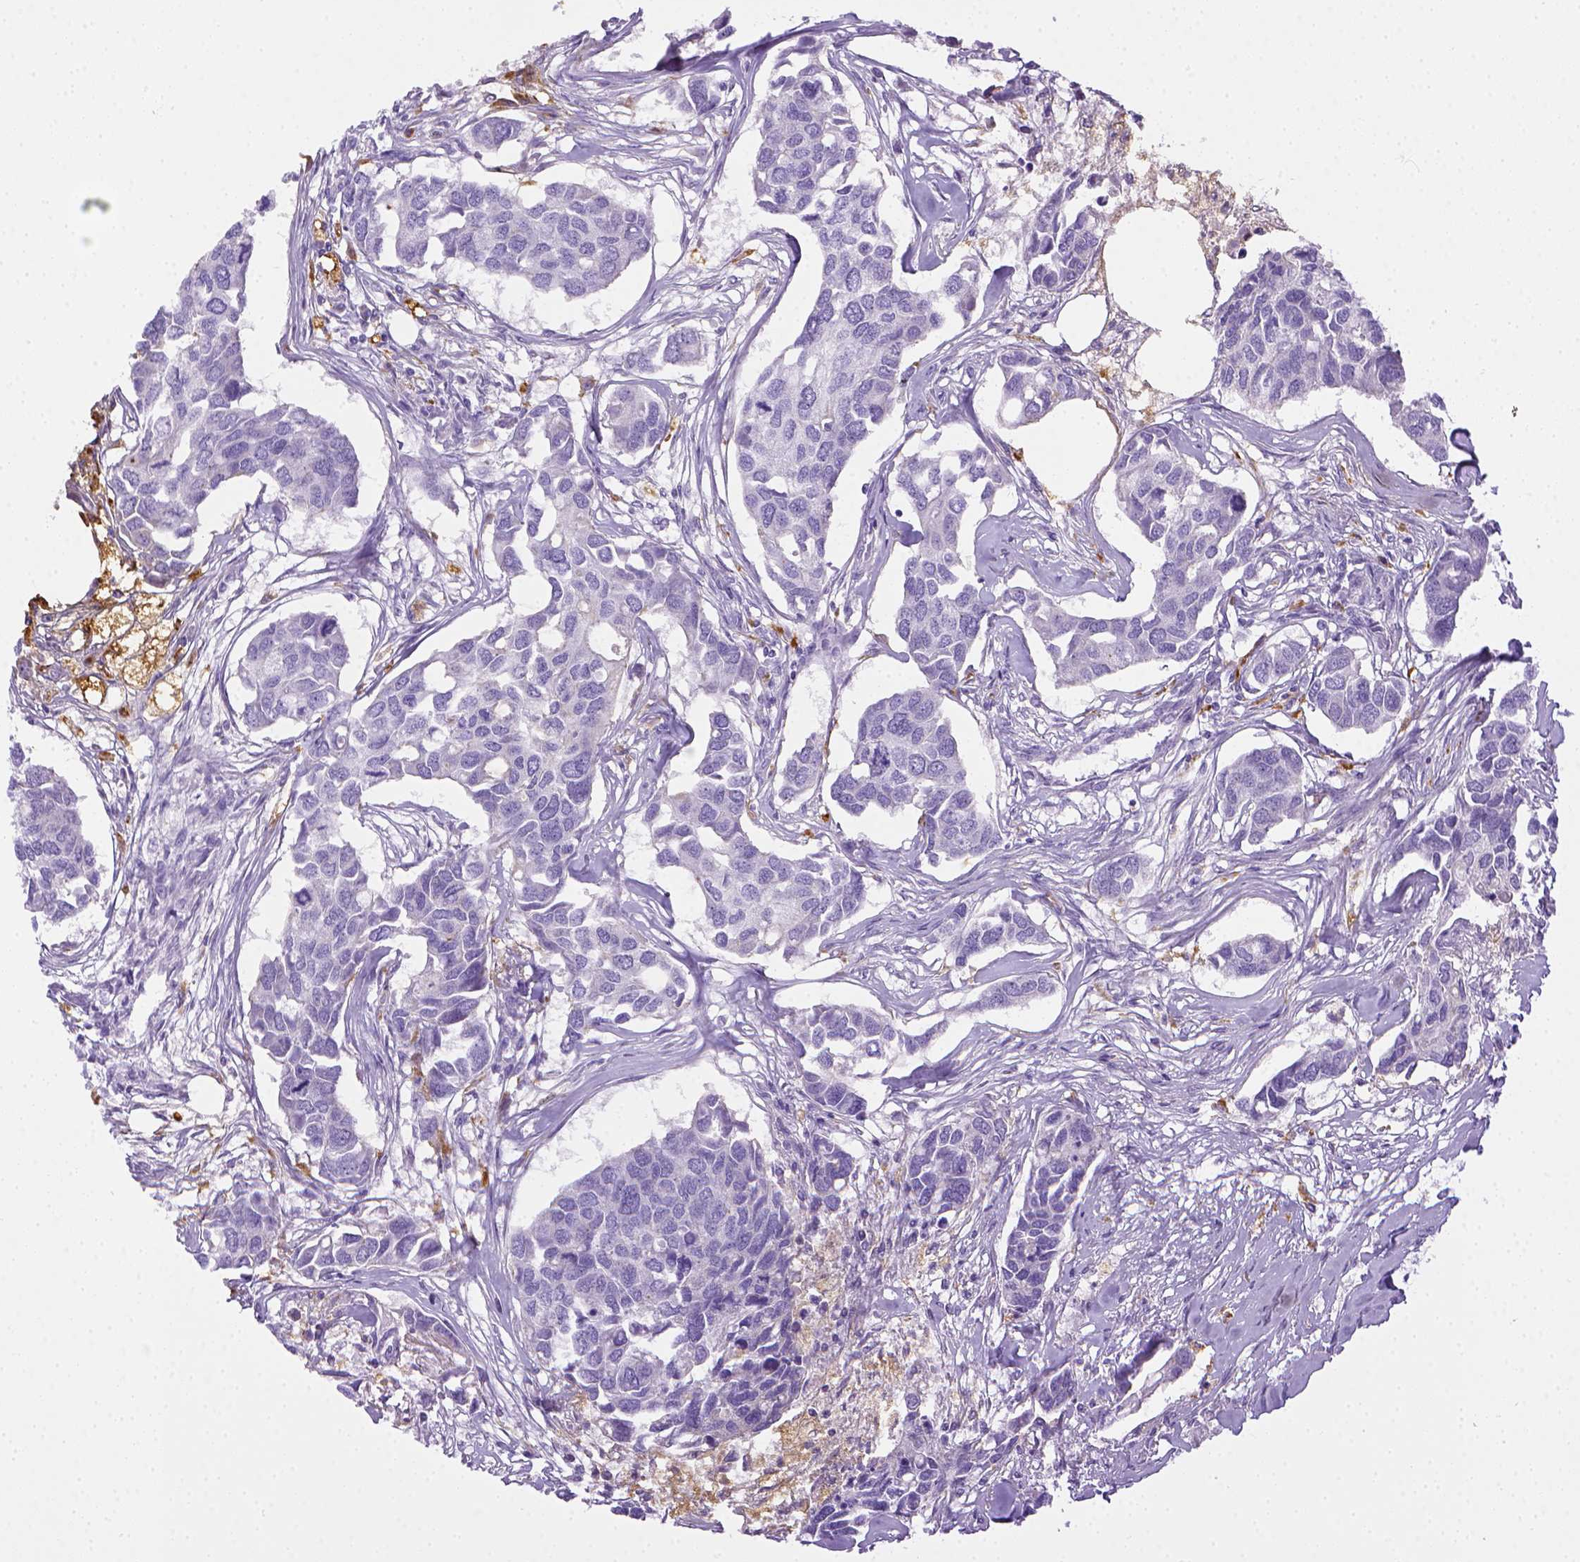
{"staining": {"intensity": "negative", "quantity": "none", "location": "none"}, "tissue": "breast cancer", "cell_type": "Tumor cells", "image_type": "cancer", "snomed": [{"axis": "morphology", "description": "Duct carcinoma"}, {"axis": "topography", "description": "Breast"}], "caption": "A histopathology image of human infiltrating ductal carcinoma (breast) is negative for staining in tumor cells. Nuclei are stained in blue.", "gene": "CD68", "patient": {"sex": "female", "age": 83}}